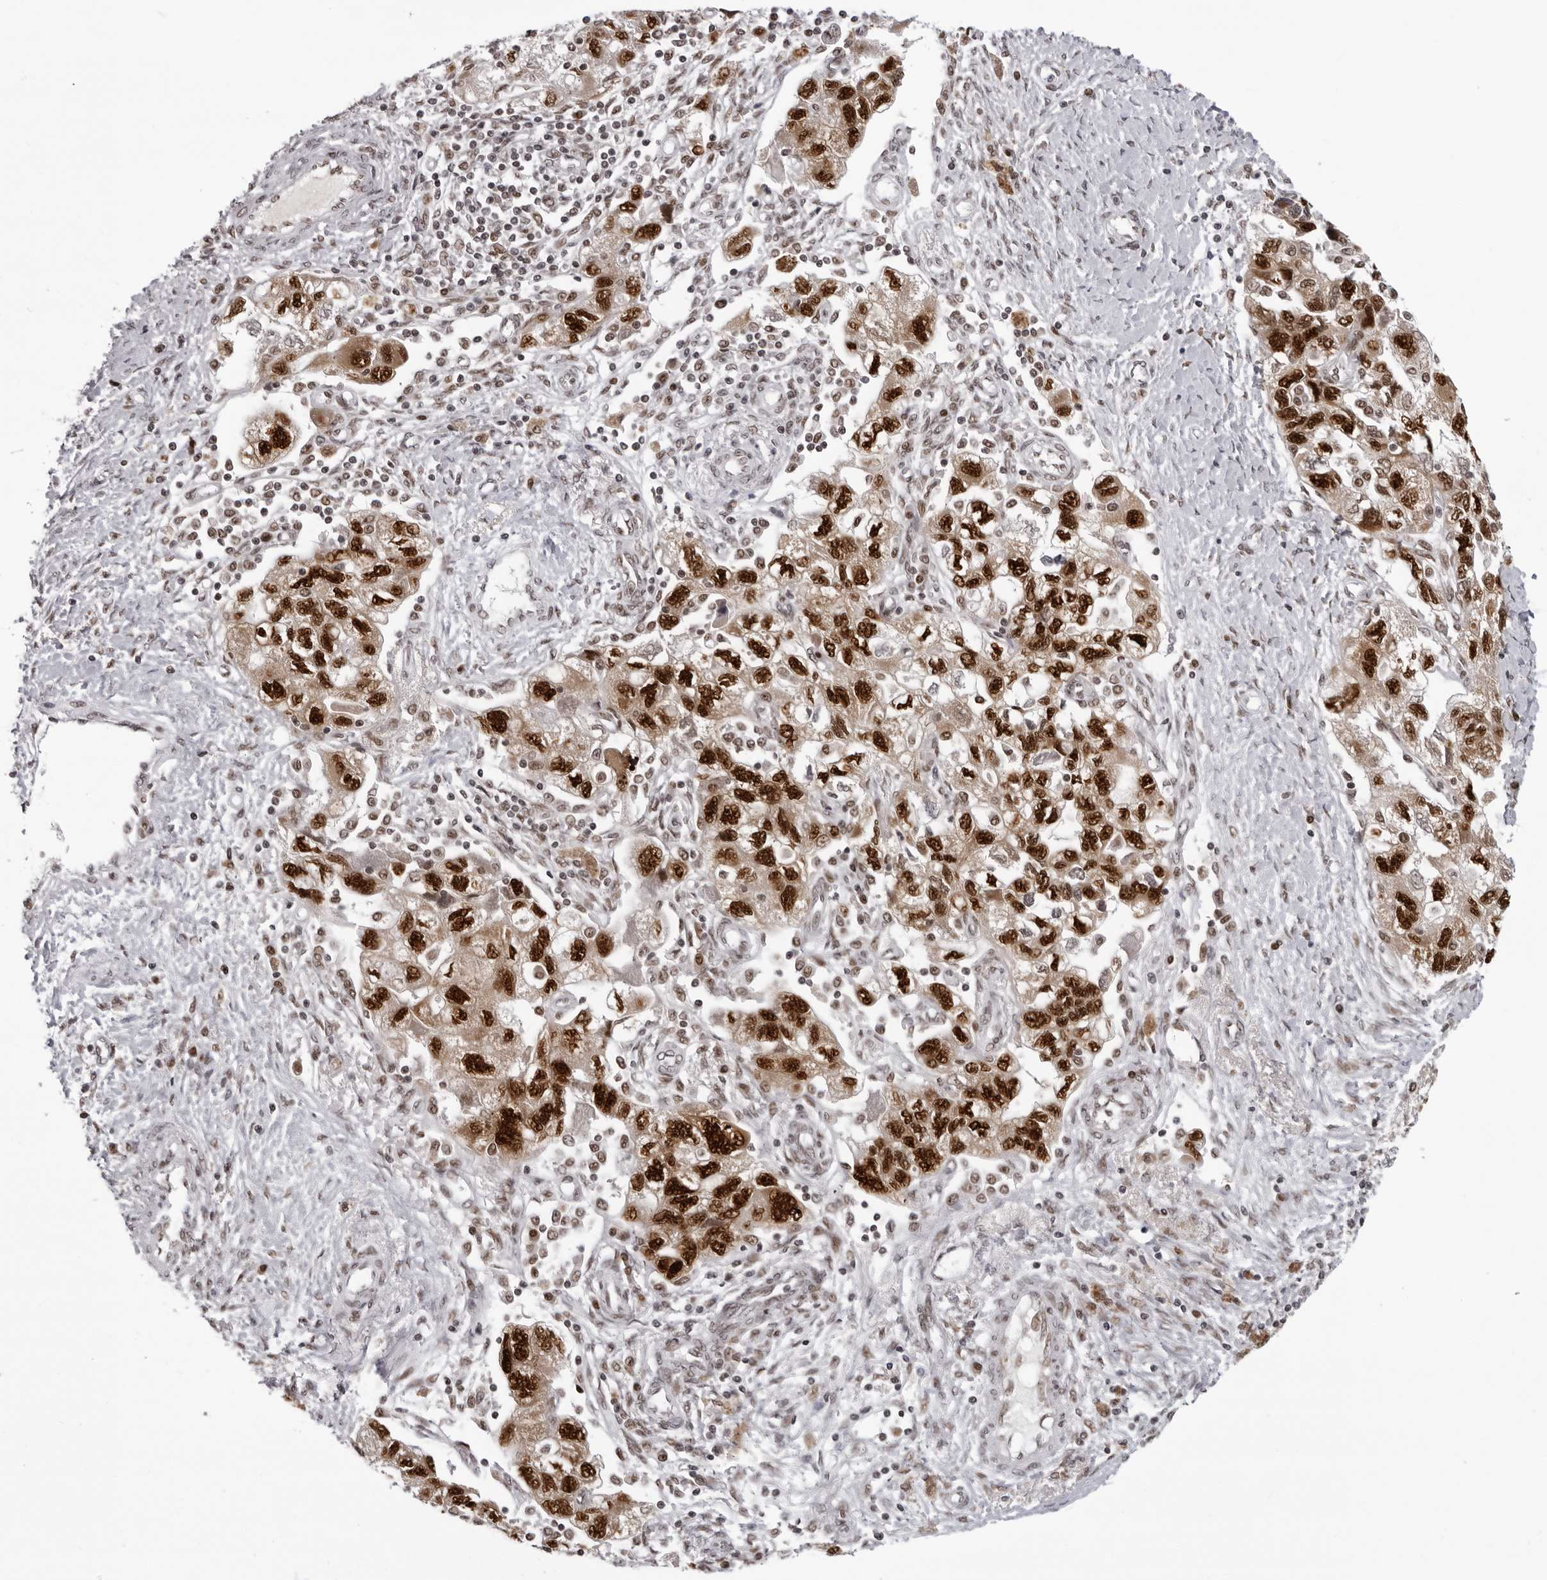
{"staining": {"intensity": "strong", "quantity": ">75%", "location": "nuclear"}, "tissue": "ovarian cancer", "cell_type": "Tumor cells", "image_type": "cancer", "snomed": [{"axis": "morphology", "description": "Carcinoma, NOS"}, {"axis": "morphology", "description": "Cystadenocarcinoma, serous, NOS"}, {"axis": "topography", "description": "Ovary"}], "caption": "Serous cystadenocarcinoma (ovarian) stained with a brown dye shows strong nuclear positive staining in about >75% of tumor cells.", "gene": "HEXIM2", "patient": {"sex": "female", "age": 69}}